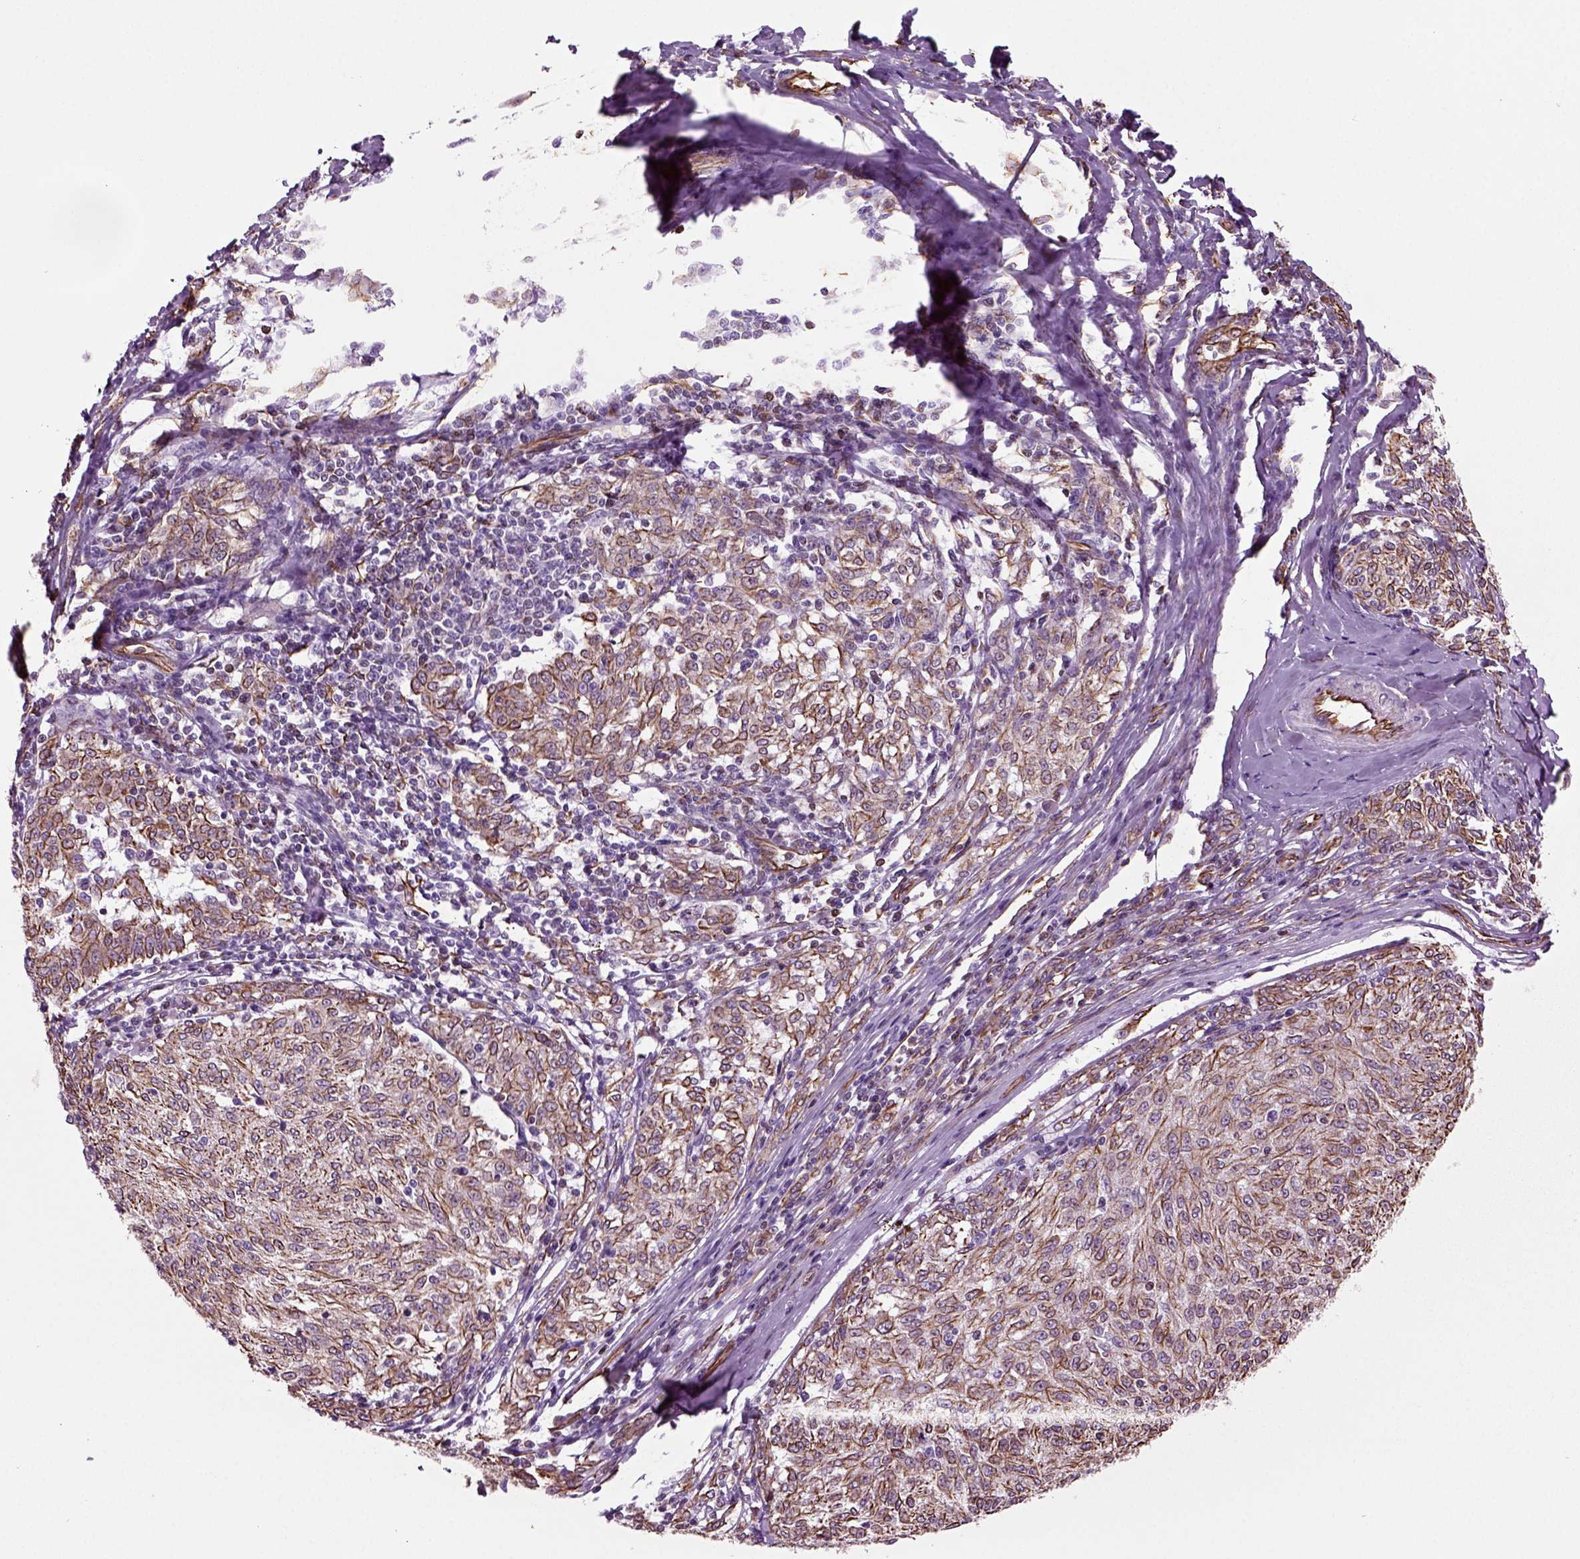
{"staining": {"intensity": "strong", "quantity": "25%-75%", "location": "cytoplasmic/membranous"}, "tissue": "melanoma", "cell_type": "Tumor cells", "image_type": "cancer", "snomed": [{"axis": "morphology", "description": "Malignant melanoma, NOS"}, {"axis": "topography", "description": "Skin"}], "caption": "About 25%-75% of tumor cells in melanoma reveal strong cytoplasmic/membranous protein positivity as visualized by brown immunohistochemical staining.", "gene": "ACER3", "patient": {"sex": "female", "age": 72}}